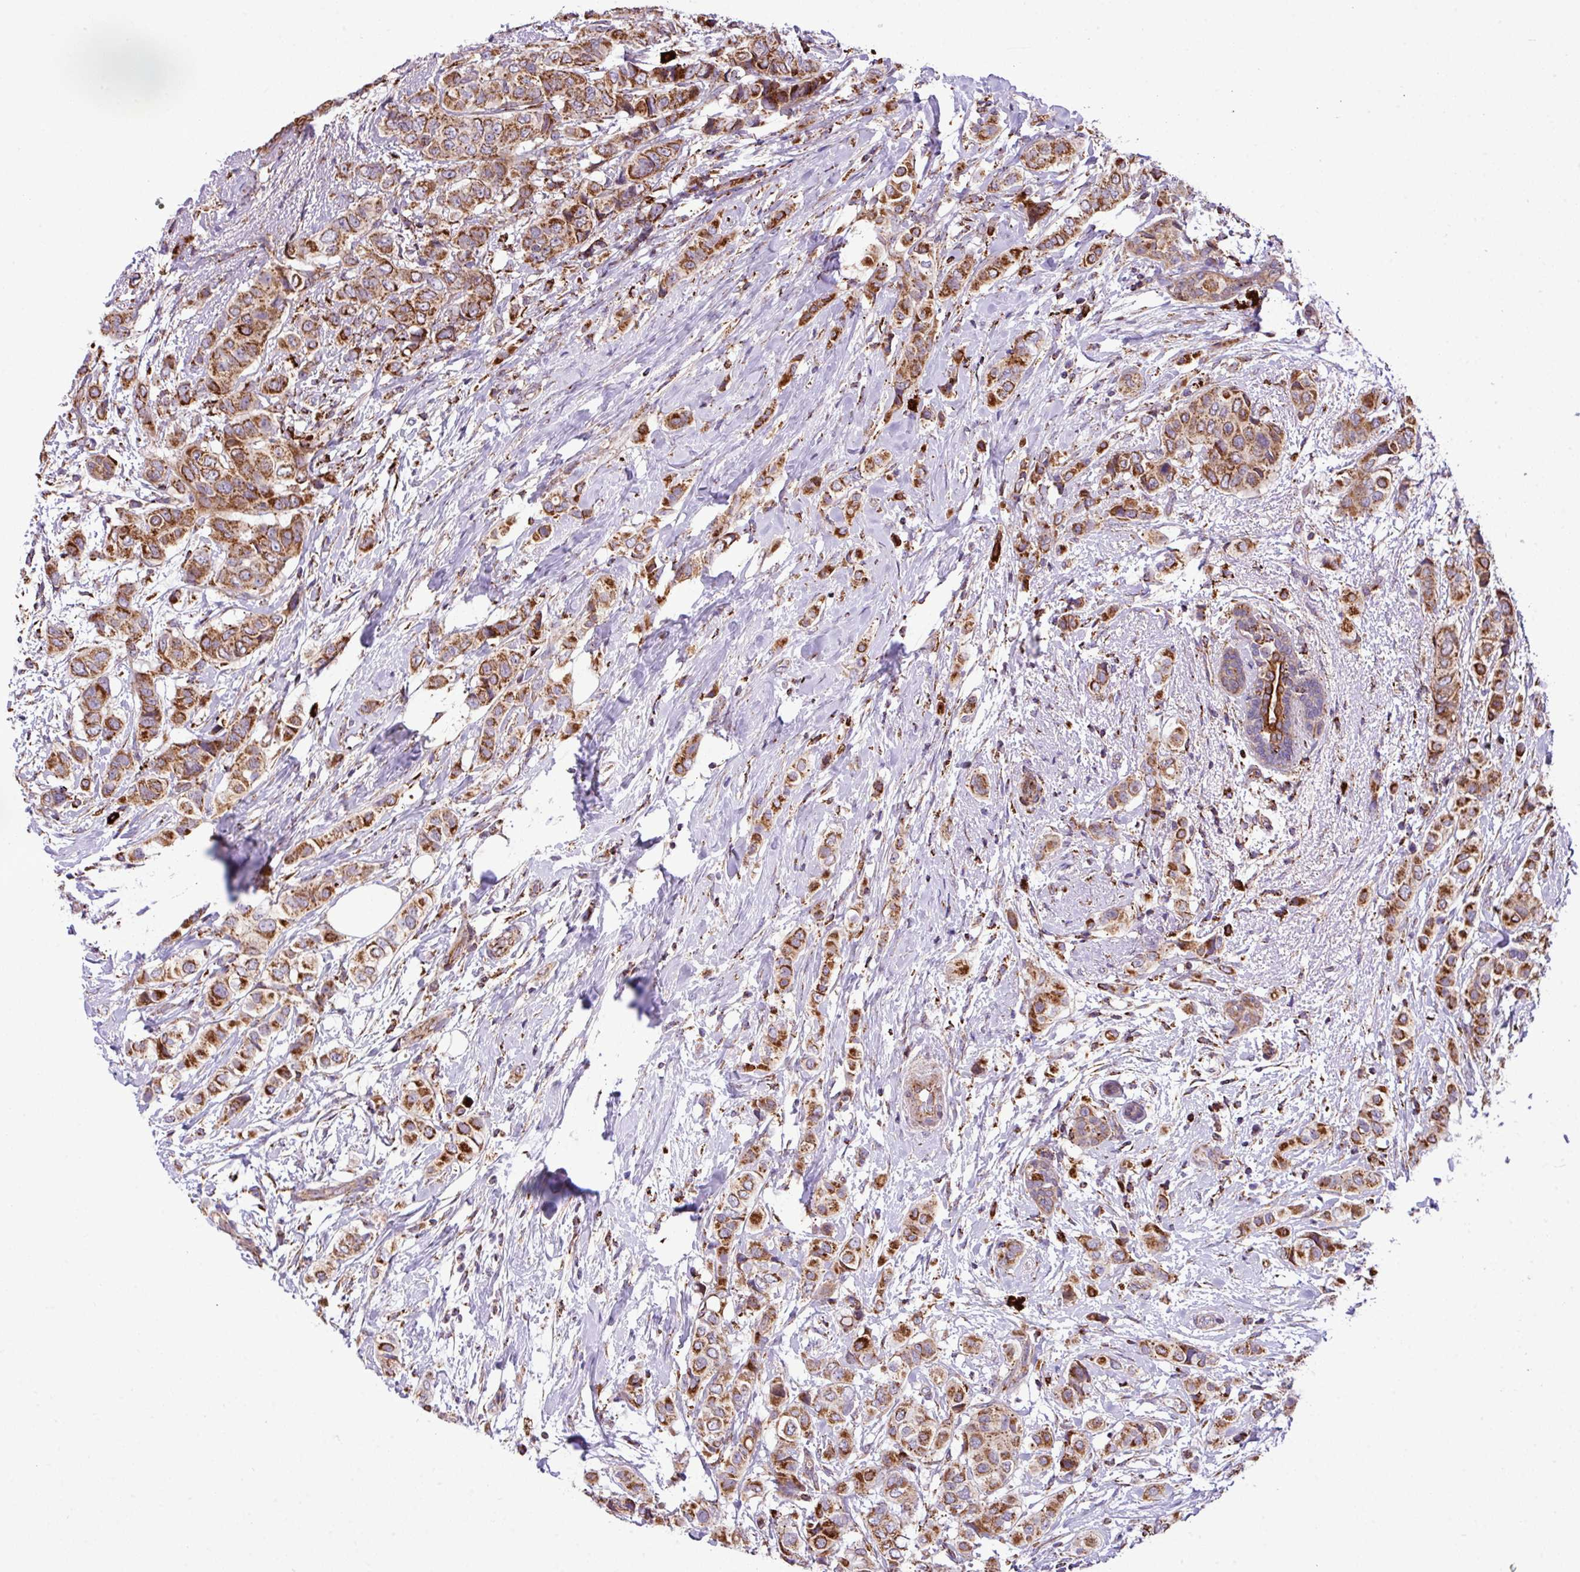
{"staining": {"intensity": "strong", "quantity": ">75%", "location": "cytoplasmic/membranous"}, "tissue": "breast cancer", "cell_type": "Tumor cells", "image_type": "cancer", "snomed": [{"axis": "morphology", "description": "Lobular carcinoma"}, {"axis": "topography", "description": "Breast"}], "caption": "Breast lobular carcinoma was stained to show a protein in brown. There is high levels of strong cytoplasmic/membranous staining in about >75% of tumor cells.", "gene": "ZNF569", "patient": {"sex": "female", "age": 51}}